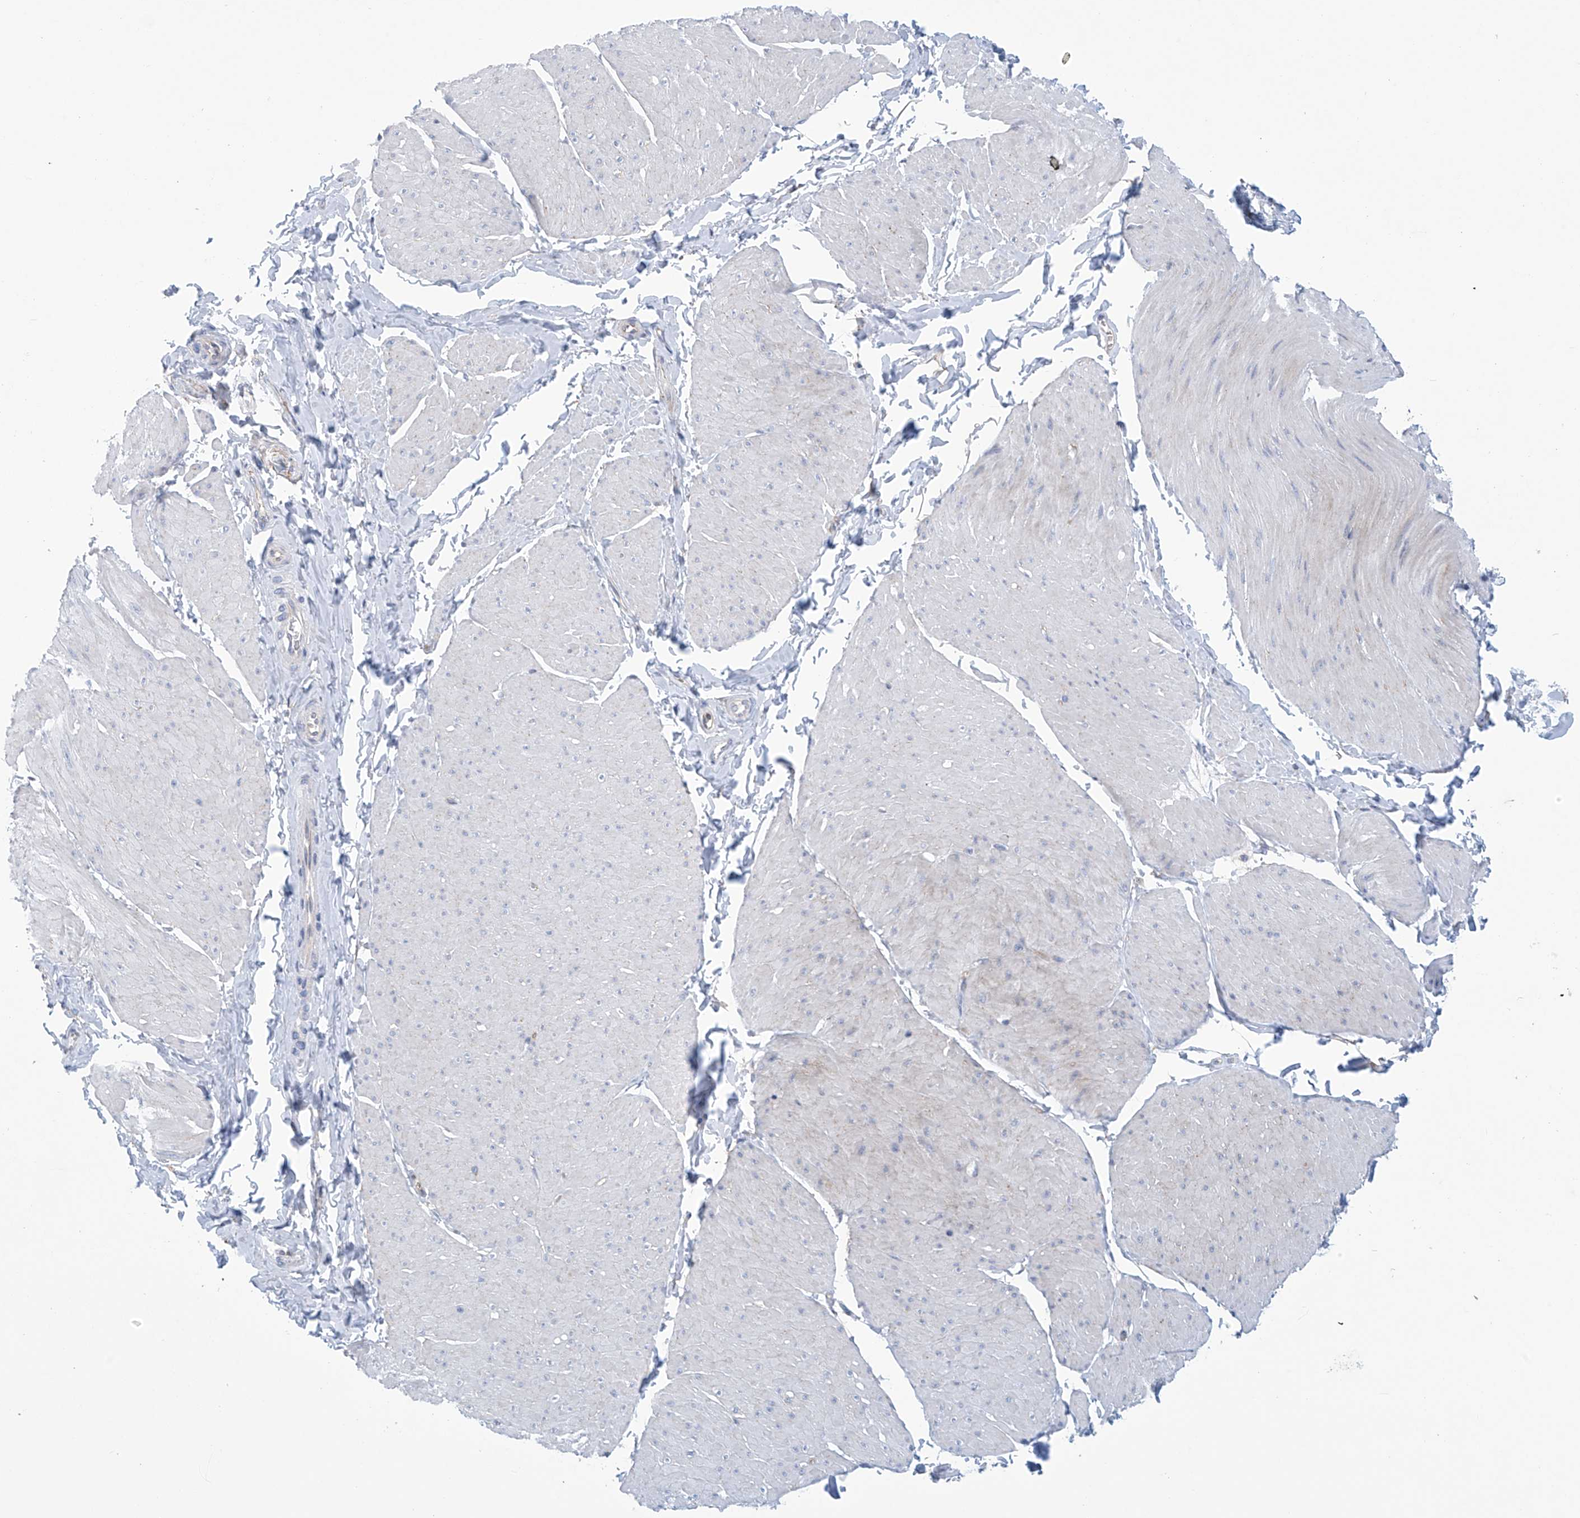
{"staining": {"intensity": "negative", "quantity": "none", "location": "none"}, "tissue": "smooth muscle", "cell_type": "Smooth muscle cells", "image_type": "normal", "snomed": [{"axis": "morphology", "description": "Urothelial carcinoma, High grade"}, {"axis": "topography", "description": "Urinary bladder"}], "caption": "The histopathology image displays no staining of smooth muscle cells in unremarkable smooth muscle. Brightfield microscopy of IHC stained with DAB (3,3'-diaminobenzidine) (brown) and hematoxylin (blue), captured at high magnification.", "gene": "ABHD13", "patient": {"sex": "male", "age": 46}}